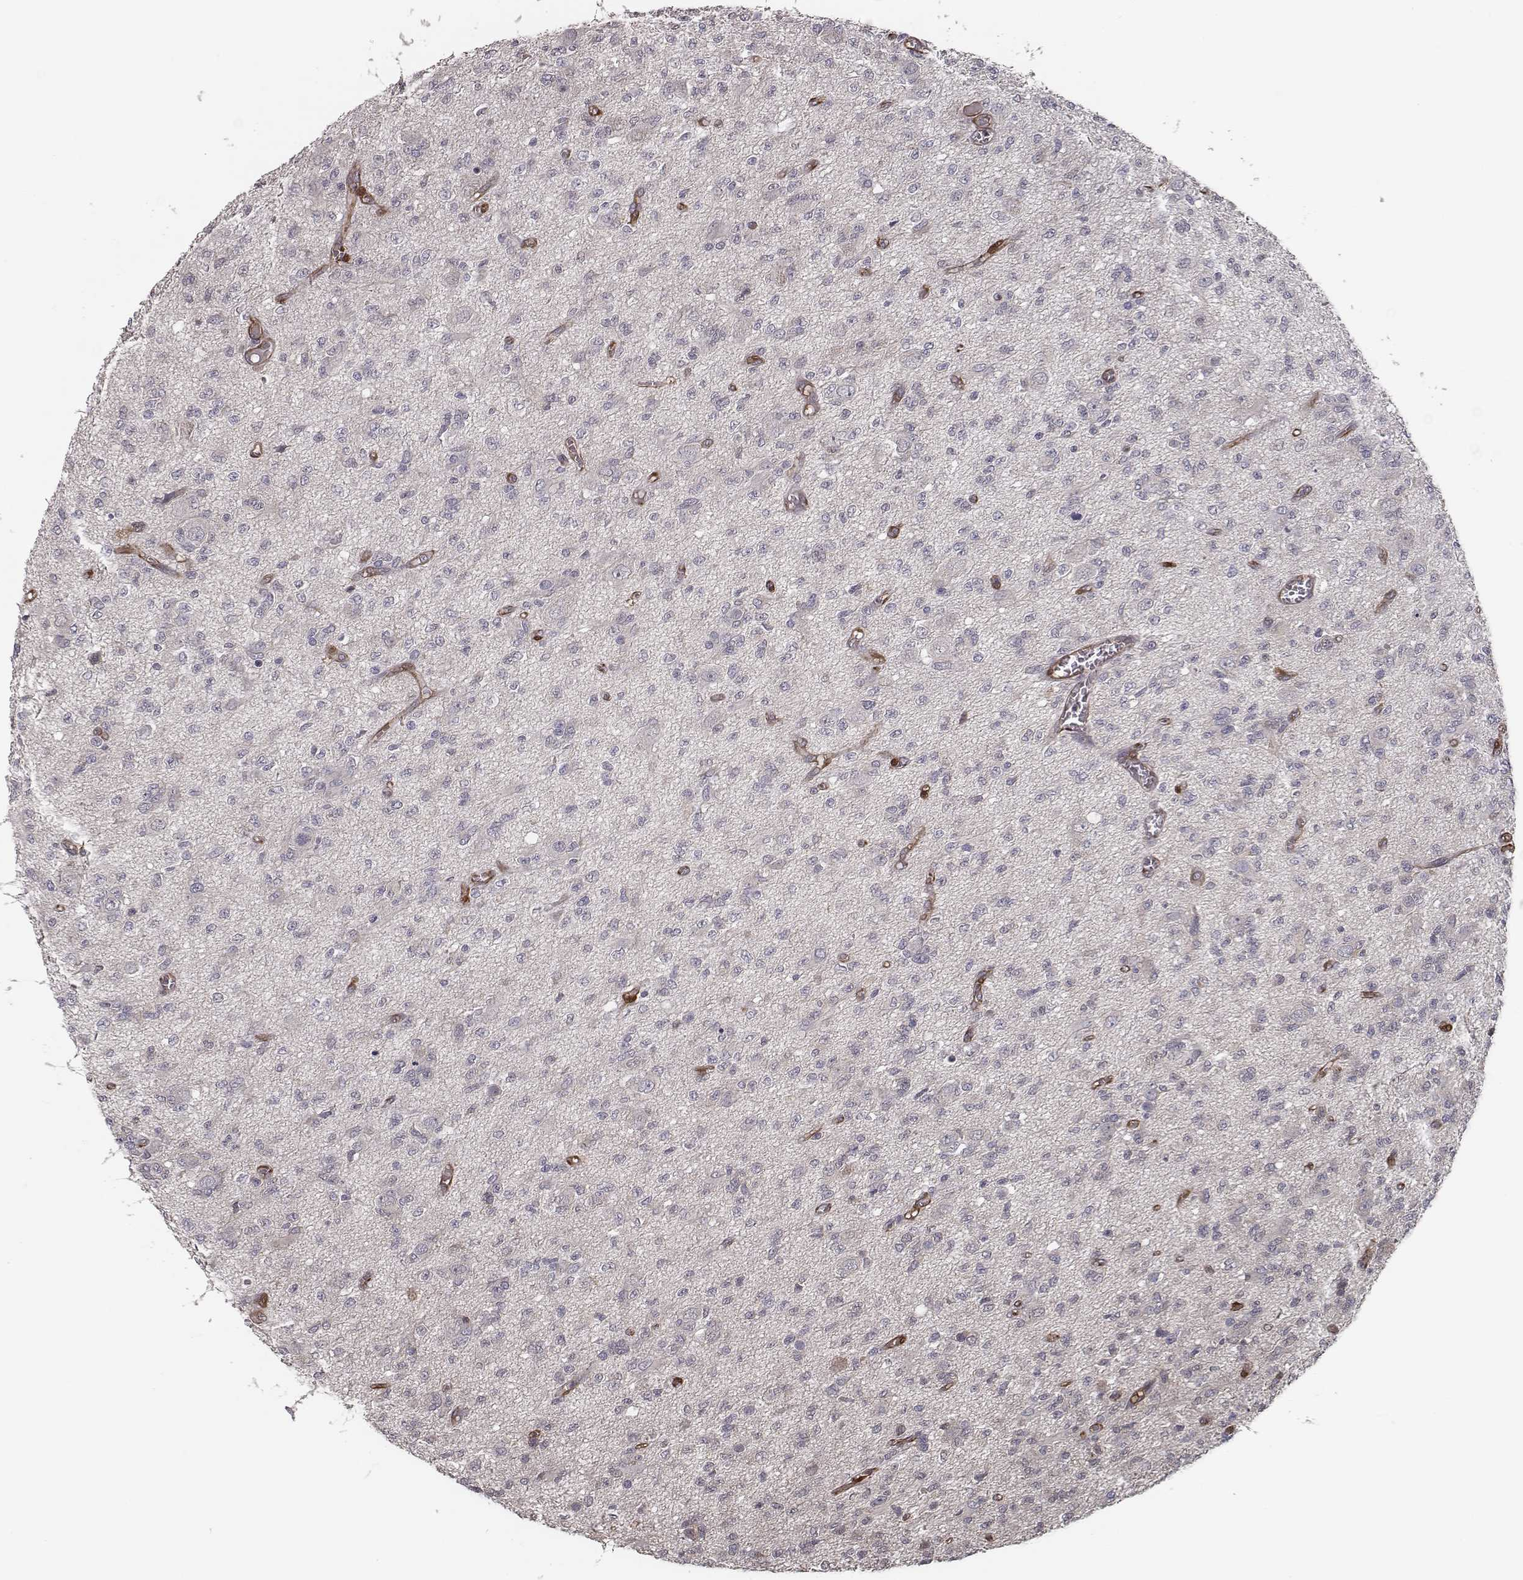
{"staining": {"intensity": "negative", "quantity": "none", "location": "none"}, "tissue": "glioma", "cell_type": "Tumor cells", "image_type": "cancer", "snomed": [{"axis": "morphology", "description": "Glioma, malignant, Low grade"}, {"axis": "topography", "description": "Brain"}], "caption": "Image shows no significant protein positivity in tumor cells of malignant glioma (low-grade).", "gene": "ISYNA1", "patient": {"sex": "male", "age": 64}}